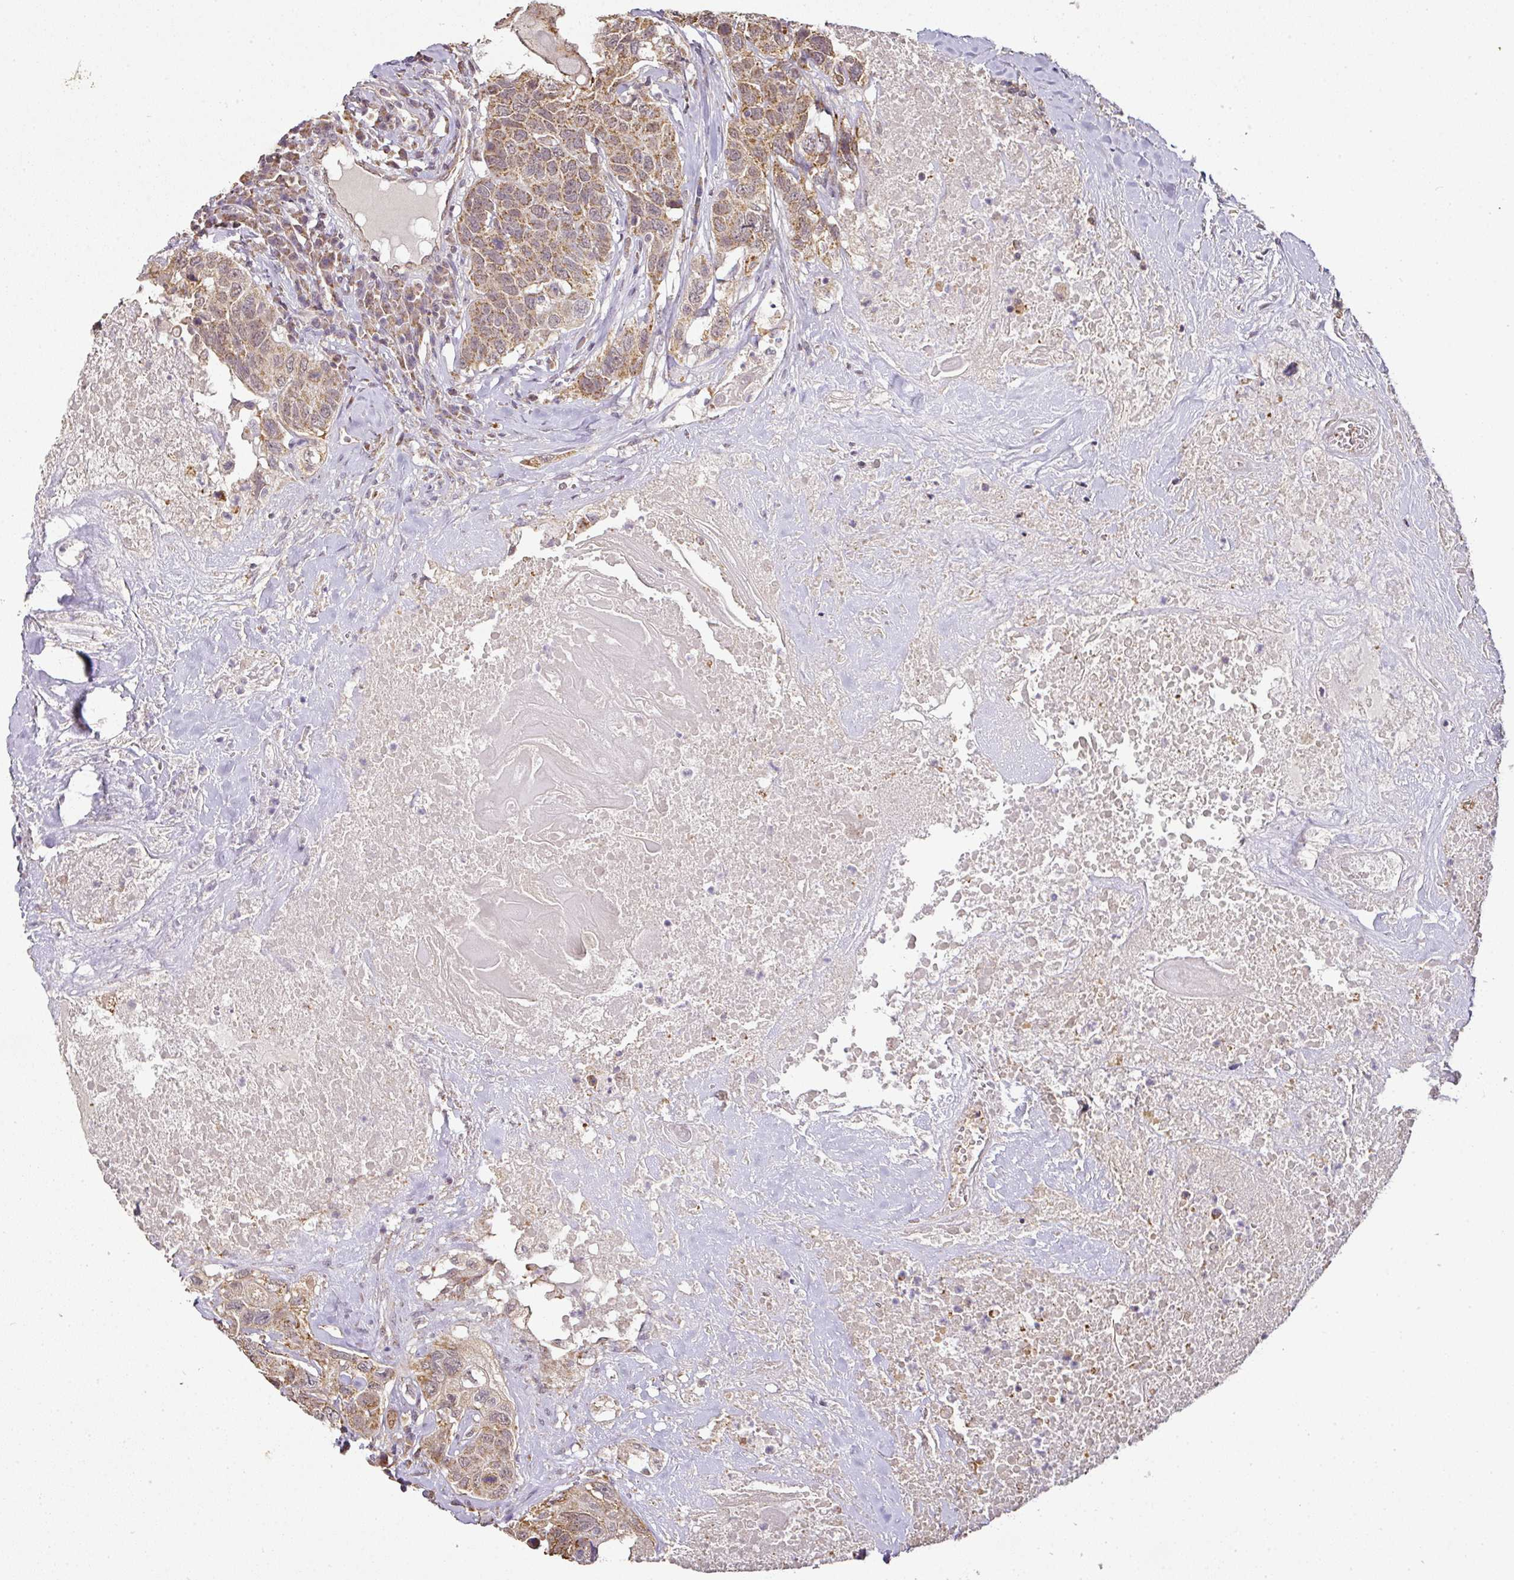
{"staining": {"intensity": "moderate", "quantity": ">75%", "location": "cytoplasmic/membranous"}, "tissue": "head and neck cancer", "cell_type": "Tumor cells", "image_type": "cancer", "snomed": [{"axis": "morphology", "description": "Squamous cell carcinoma, NOS"}, {"axis": "topography", "description": "Head-Neck"}], "caption": "The image shows immunohistochemical staining of head and neck squamous cell carcinoma. There is moderate cytoplasmic/membranous staining is appreciated in about >75% of tumor cells.", "gene": "MYOM2", "patient": {"sex": "male", "age": 66}}